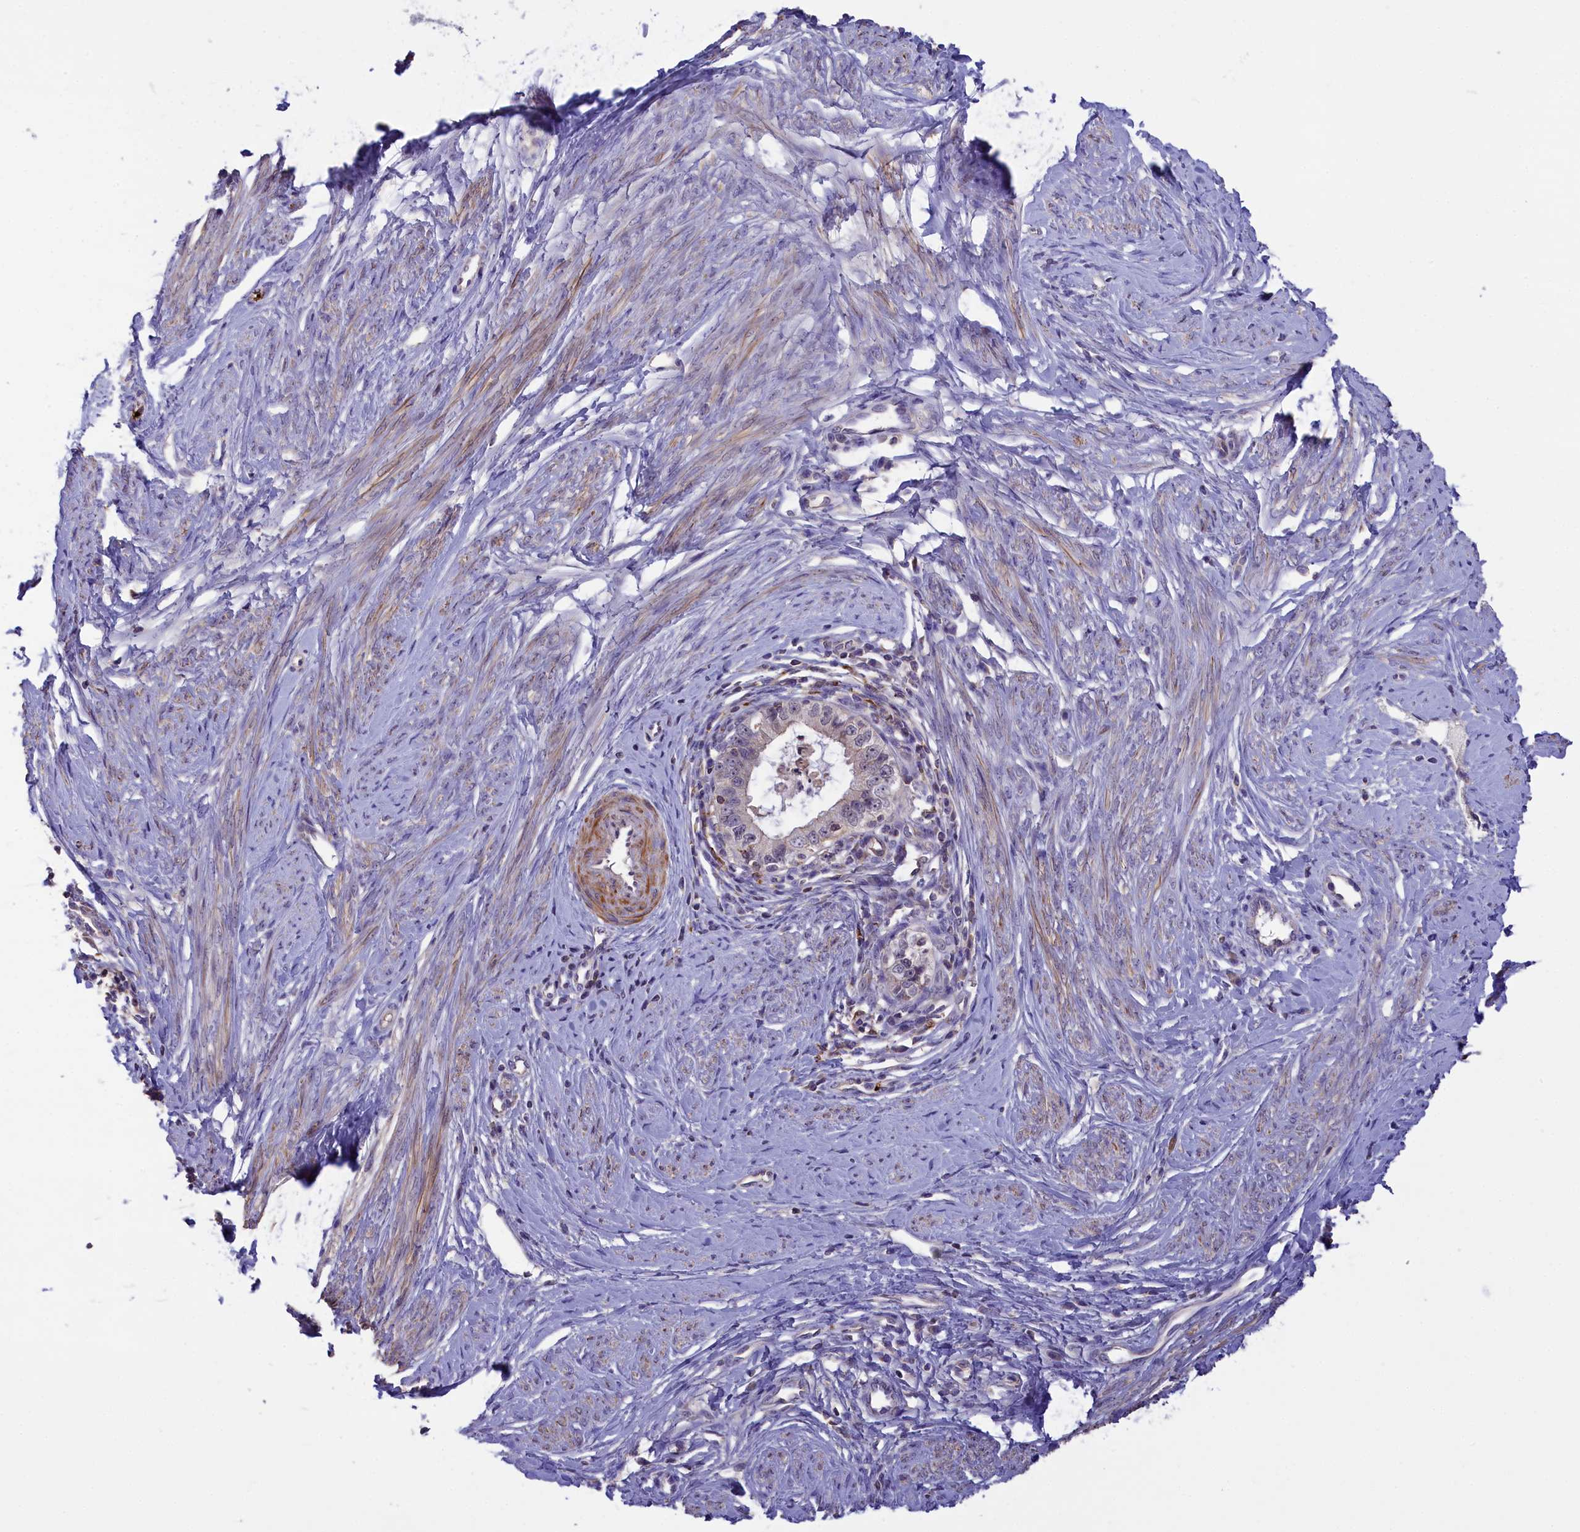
{"staining": {"intensity": "weak", "quantity": "<25%", "location": "cytoplasmic/membranous"}, "tissue": "cervical cancer", "cell_type": "Tumor cells", "image_type": "cancer", "snomed": [{"axis": "morphology", "description": "Adenocarcinoma, NOS"}, {"axis": "topography", "description": "Cervix"}], "caption": "Micrograph shows no protein expression in tumor cells of adenocarcinoma (cervical) tissue.", "gene": "HEATR3", "patient": {"sex": "female", "age": 36}}